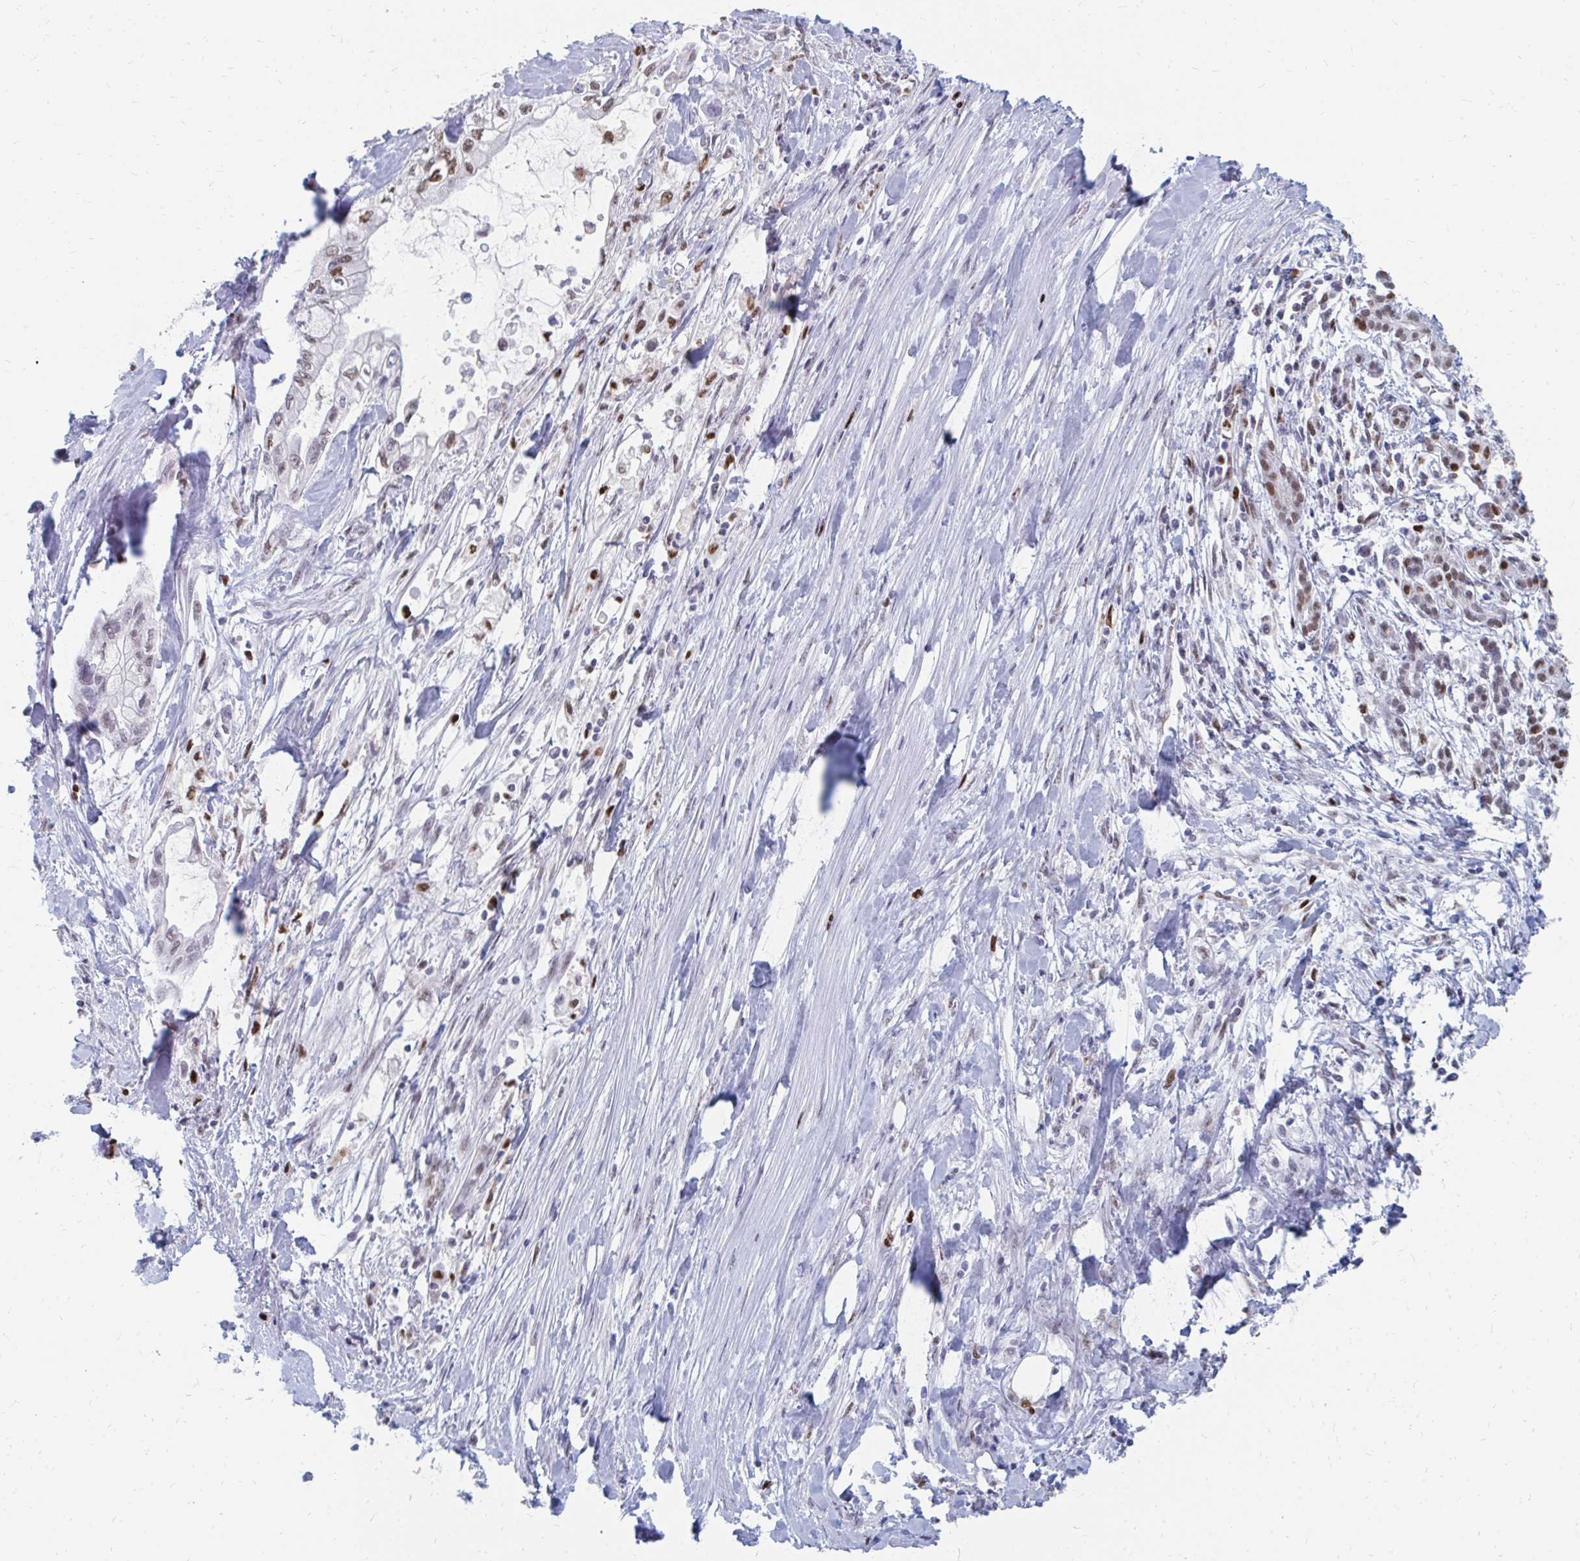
{"staining": {"intensity": "moderate", "quantity": ">75%", "location": "nuclear"}, "tissue": "pancreatic cancer", "cell_type": "Tumor cells", "image_type": "cancer", "snomed": [{"axis": "morphology", "description": "Adenocarcinoma, NOS"}, {"axis": "topography", "description": "Pancreas"}], "caption": "IHC image of neoplastic tissue: pancreatic cancer stained using immunohistochemistry reveals medium levels of moderate protein expression localized specifically in the nuclear of tumor cells, appearing as a nuclear brown color.", "gene": "PLK3", "patient": {"sex": "male", "age": 48}}